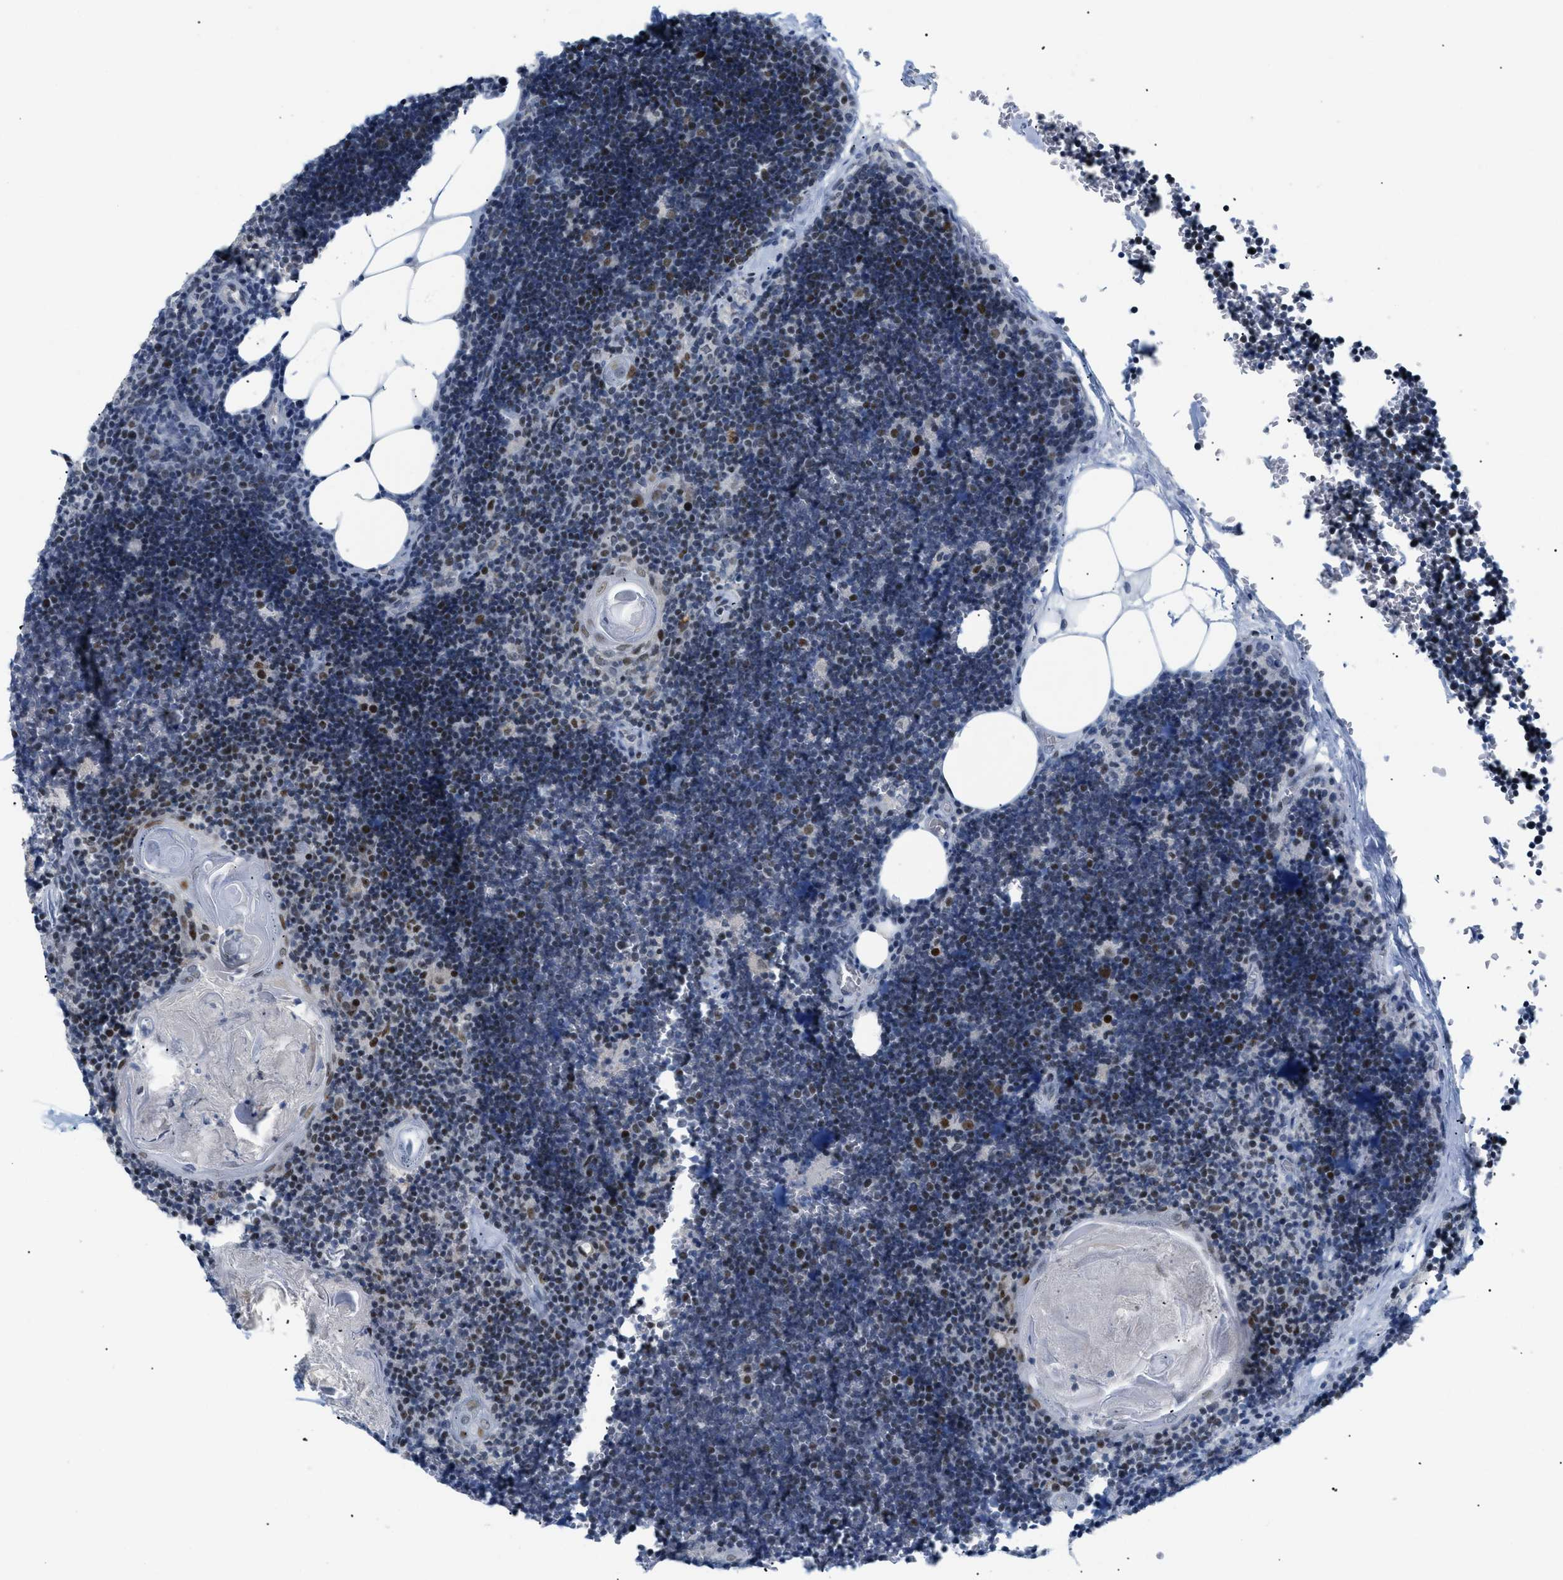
{"staining": {"intensity": "moderate", "quantity": "25%-75%", "location": "nuclear"}, "tissue": "lymph node", "cell_type": "Non-germinal center cells", "image_type": "normal", "snomed": [{"axis": "morphology", "description": "Normal tissue, NOS"}, {"axis": "topography", "description": "Lymph node"}], "caption": "Immunohistochemistry micrograph of normal human lymph node stained for a protein (brown), which exhibits medium levels of moderate nuclear staining in about 25%-75% of non-germinal center cells.", "gene": "MED1", "patient": {"sex": "male", "age": 33}}